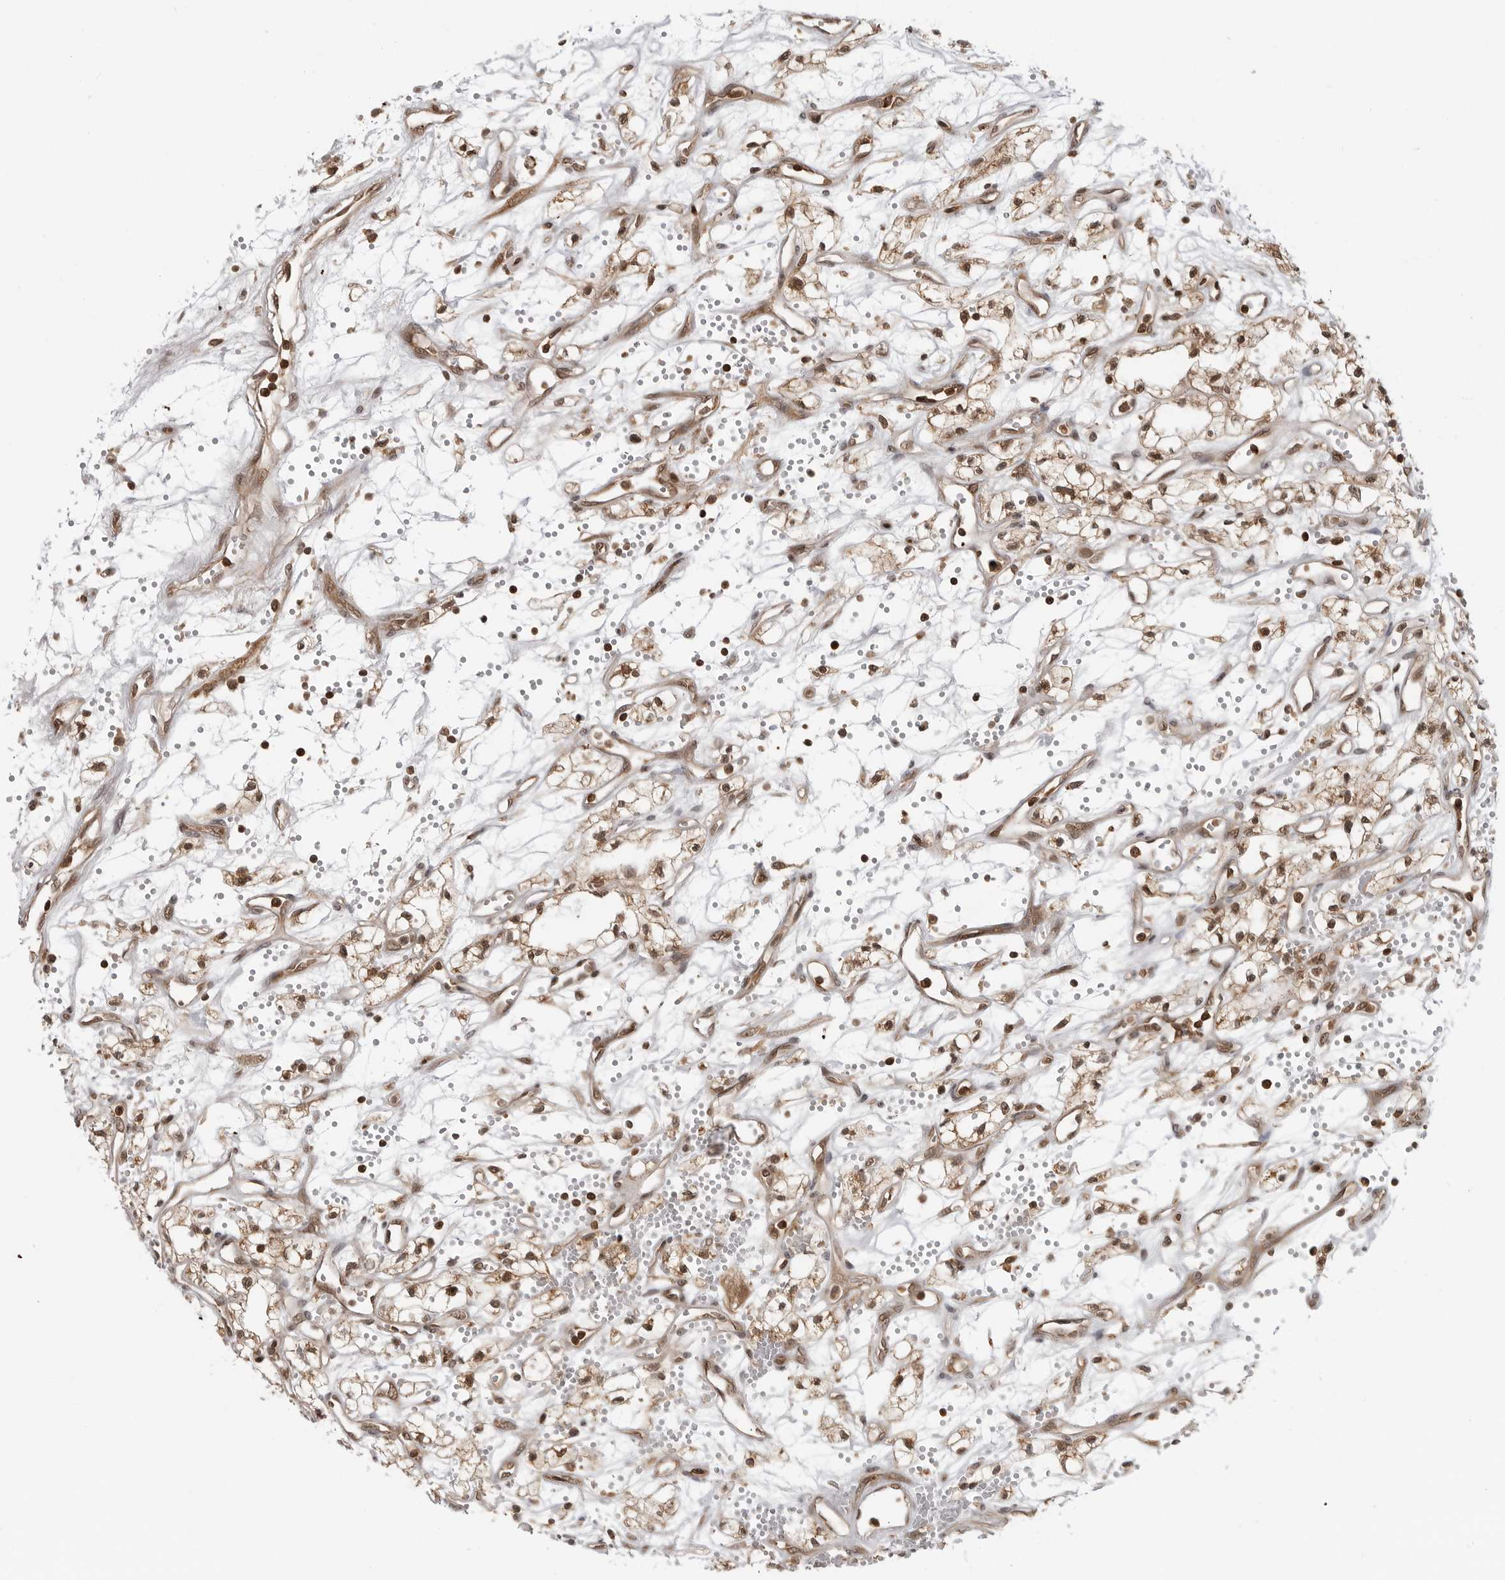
{"staining": {"intensity": "moderate", "quantity": ">75%", "location": "cytoplasmic/membranous,nuclear"}, "tissue": "renal cancer", "cell_type": "Tumor cells", "image_type": "cancer", "snomed": [{"axis": "morphology", "description": "Adenocarcinoma, NOS"}, {"axis": "topography", "description": "Kidney"}], "caption": "Protein analysis of renal adenocarcinoma tissue reveals moderate cytoplasmic/membranous and nuclear staining in approximately >75% of tumor cells.", "gene": "SZRD1", "patient": {"sex": "male", "age": 59}}